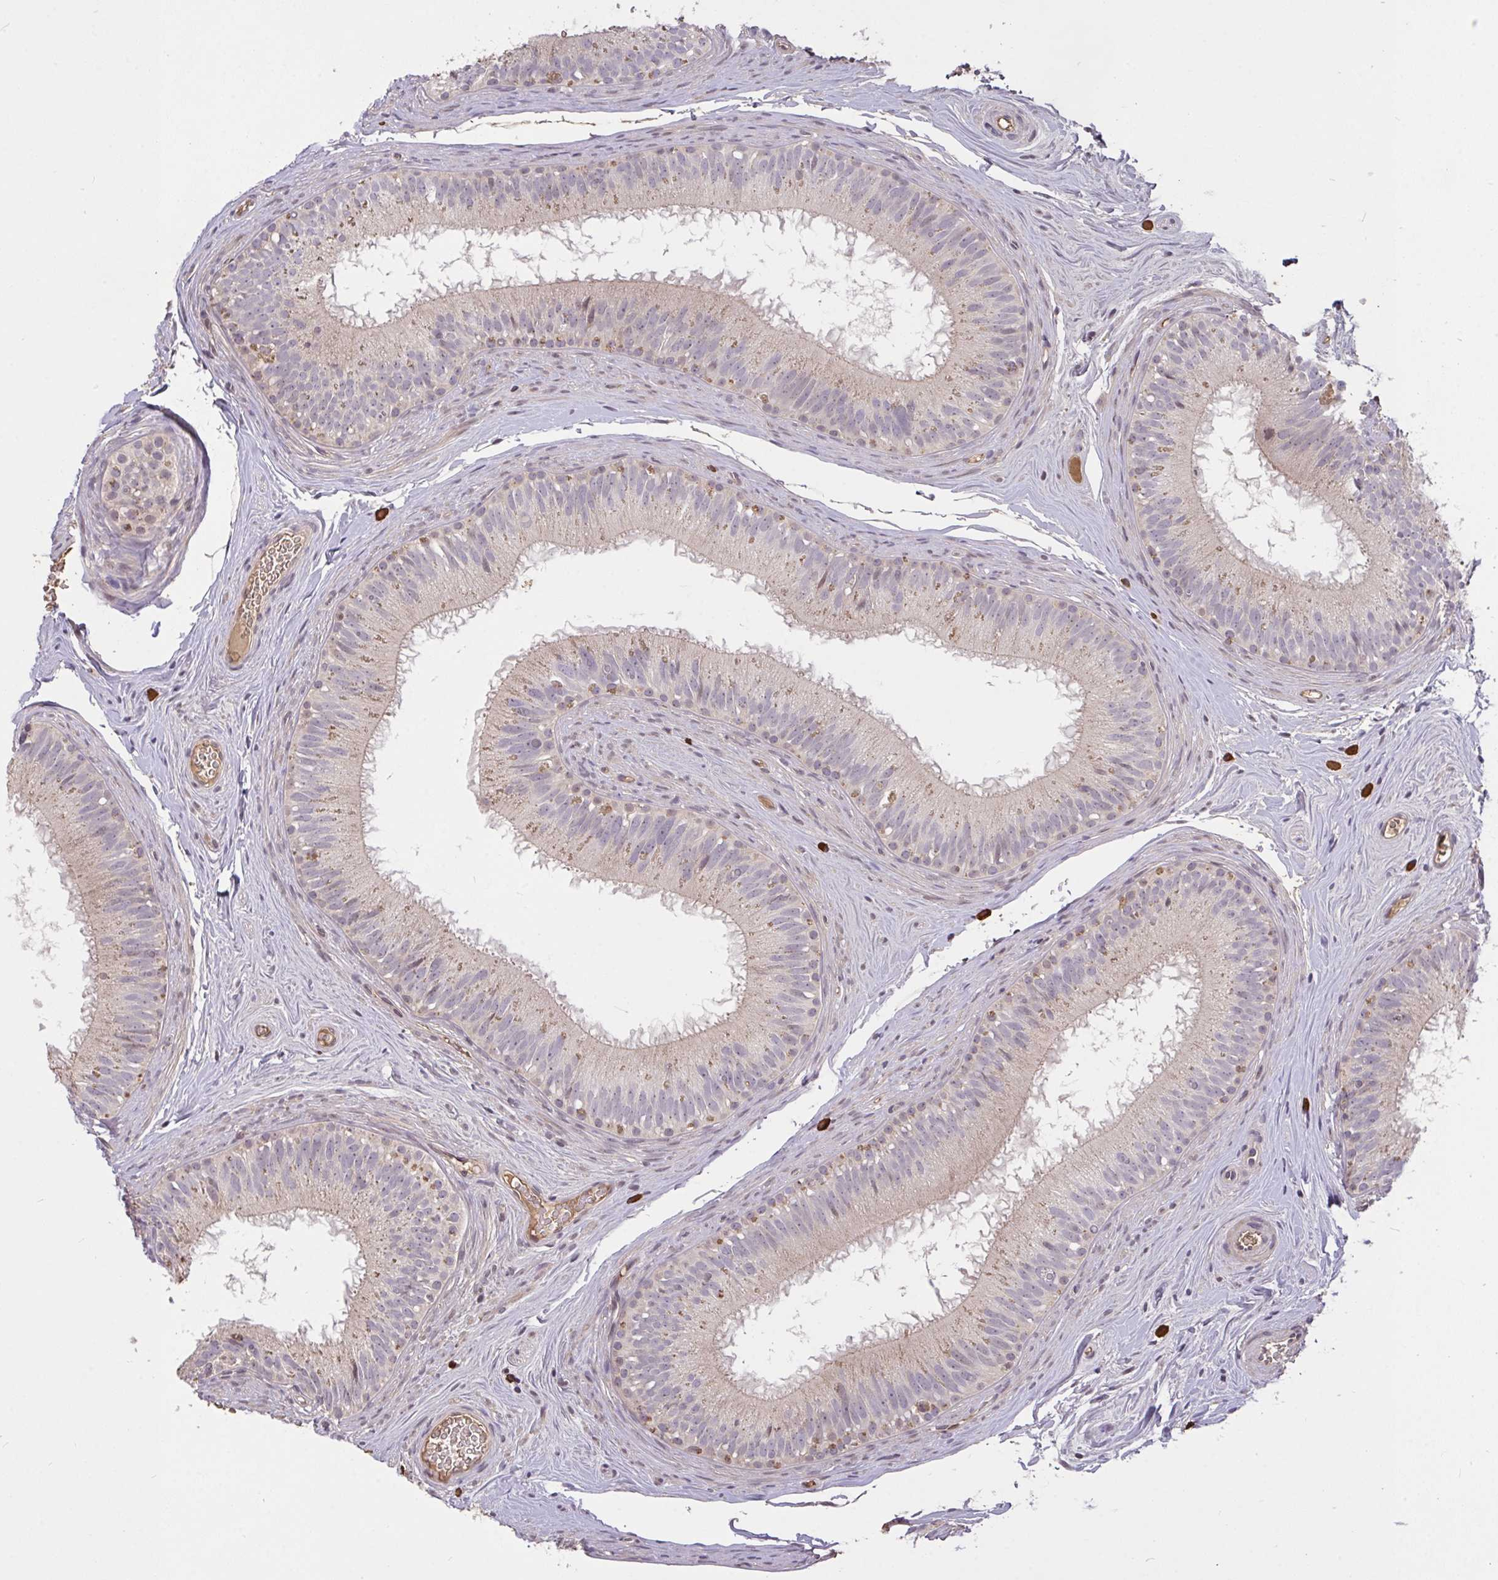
{"staining": {"intensity": "weak", "quantity": "<25%", "location": "cytoplasmic/membranous,nuclear"}, "tissue": "epididymis", "cell_type": "Glandular cells", "image_type": "normal", "snomed": [{"axis": "morphology", "description": "Normal tissue, NOS"}, {"axis": "topography", "description": "Epididymis"}], "caption": "This is an immunohistochemistry (IHC) micrograph of normal human epididymis. There is no expression in glandular cells.", "gene": "FCER1A", "patient": {"sex": "male", "age": 44}}